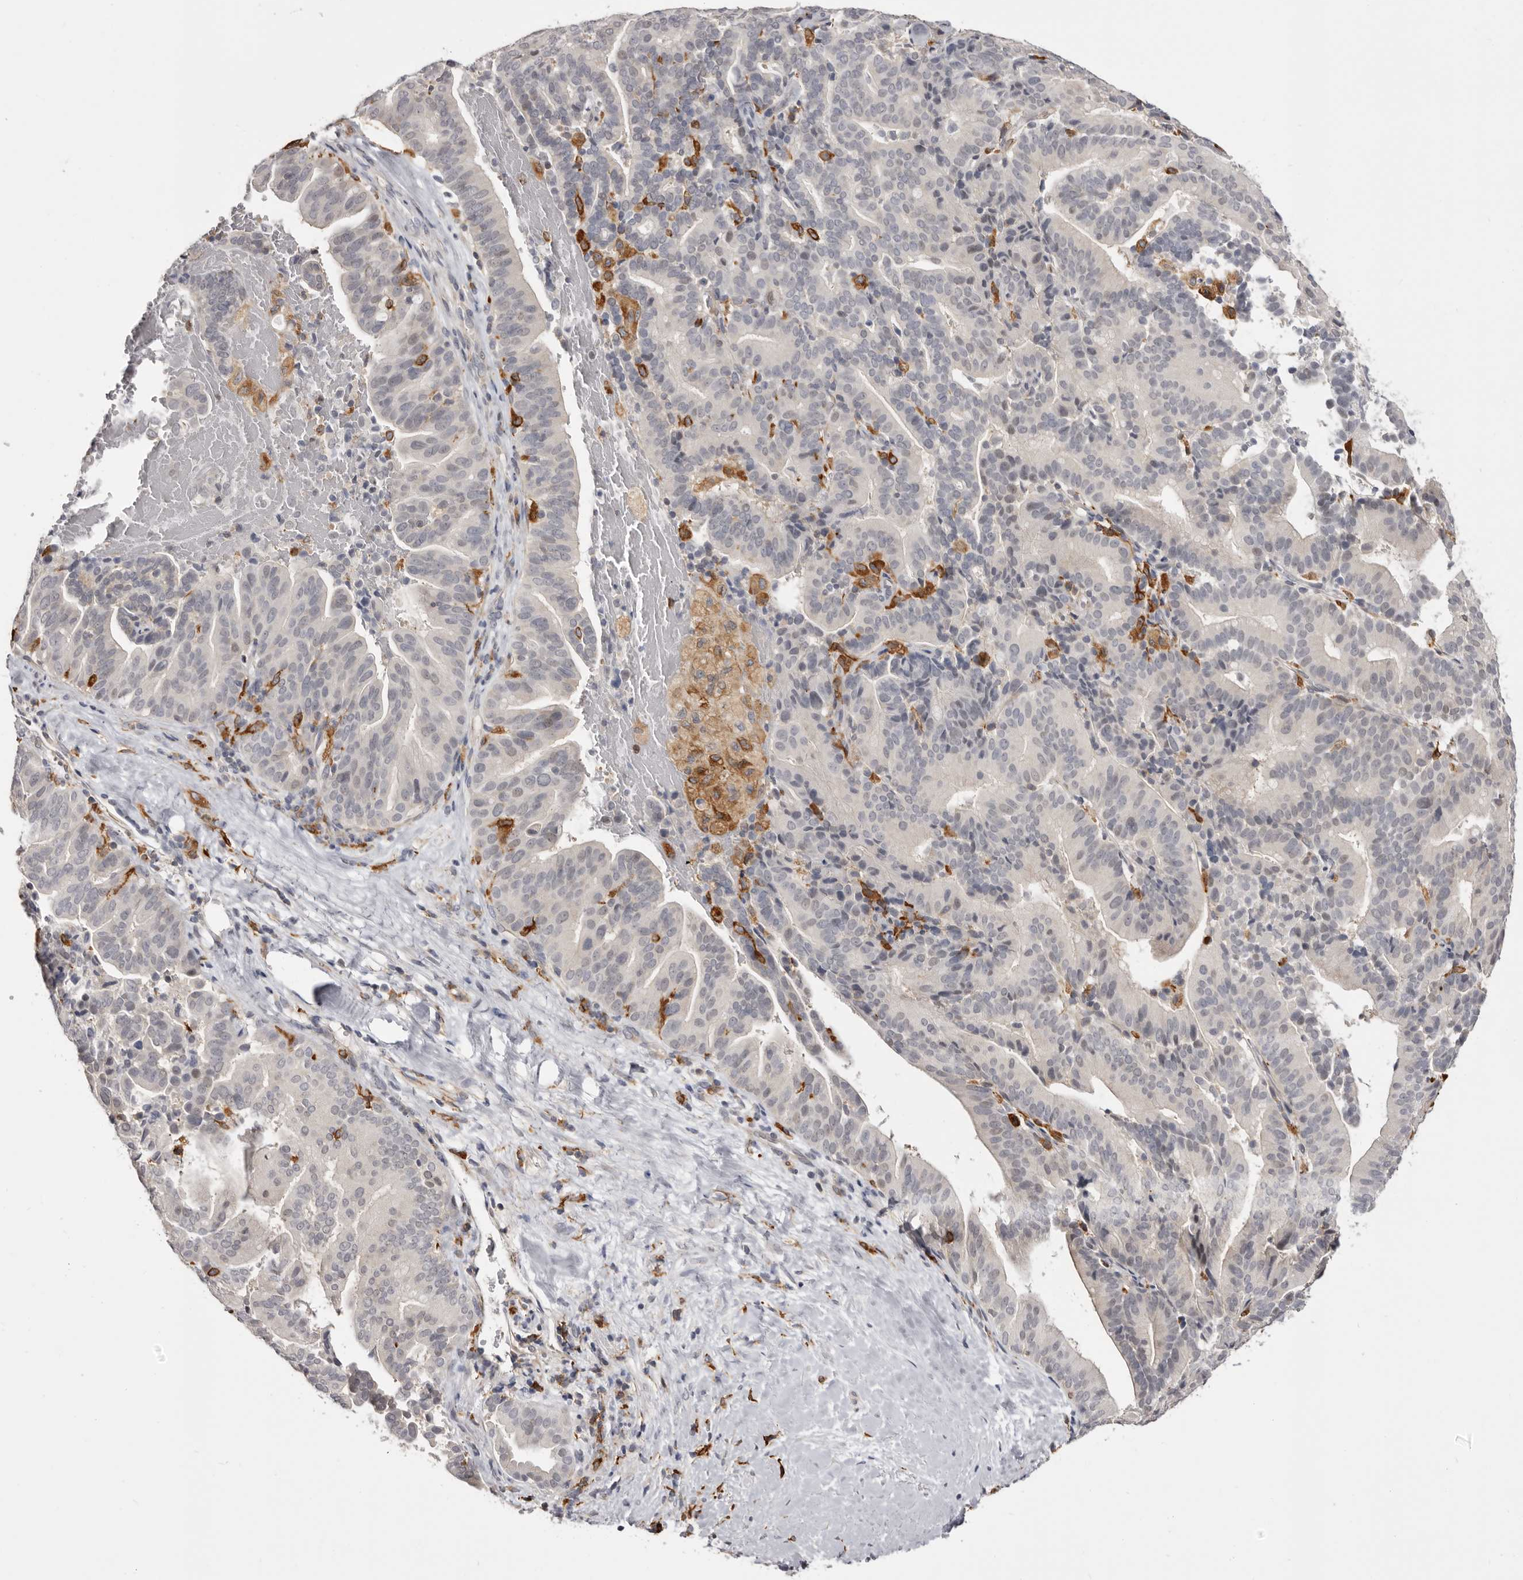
{"staining": {"intensity": "negative", "quantity": "none", "location": "none"}, "tissue": "liver cancer", "cell_type": "Tumor cells", "image_type": "cancer", "snomed": [{"axis": "morphology", "description": "Cholangiocarcinoma"}, {"axis": "topography", "description": "Liver"}], "caption": "IHC histopathology image of neoplastic tissue: liver cancer (cholangiocarcinoma) stained with DAB (3,3'-diaminobenzidine) shows no significant protein staining in tumor cells.", "gene": "TNNI1", "patient": {"sex": "female", "age": 75}}